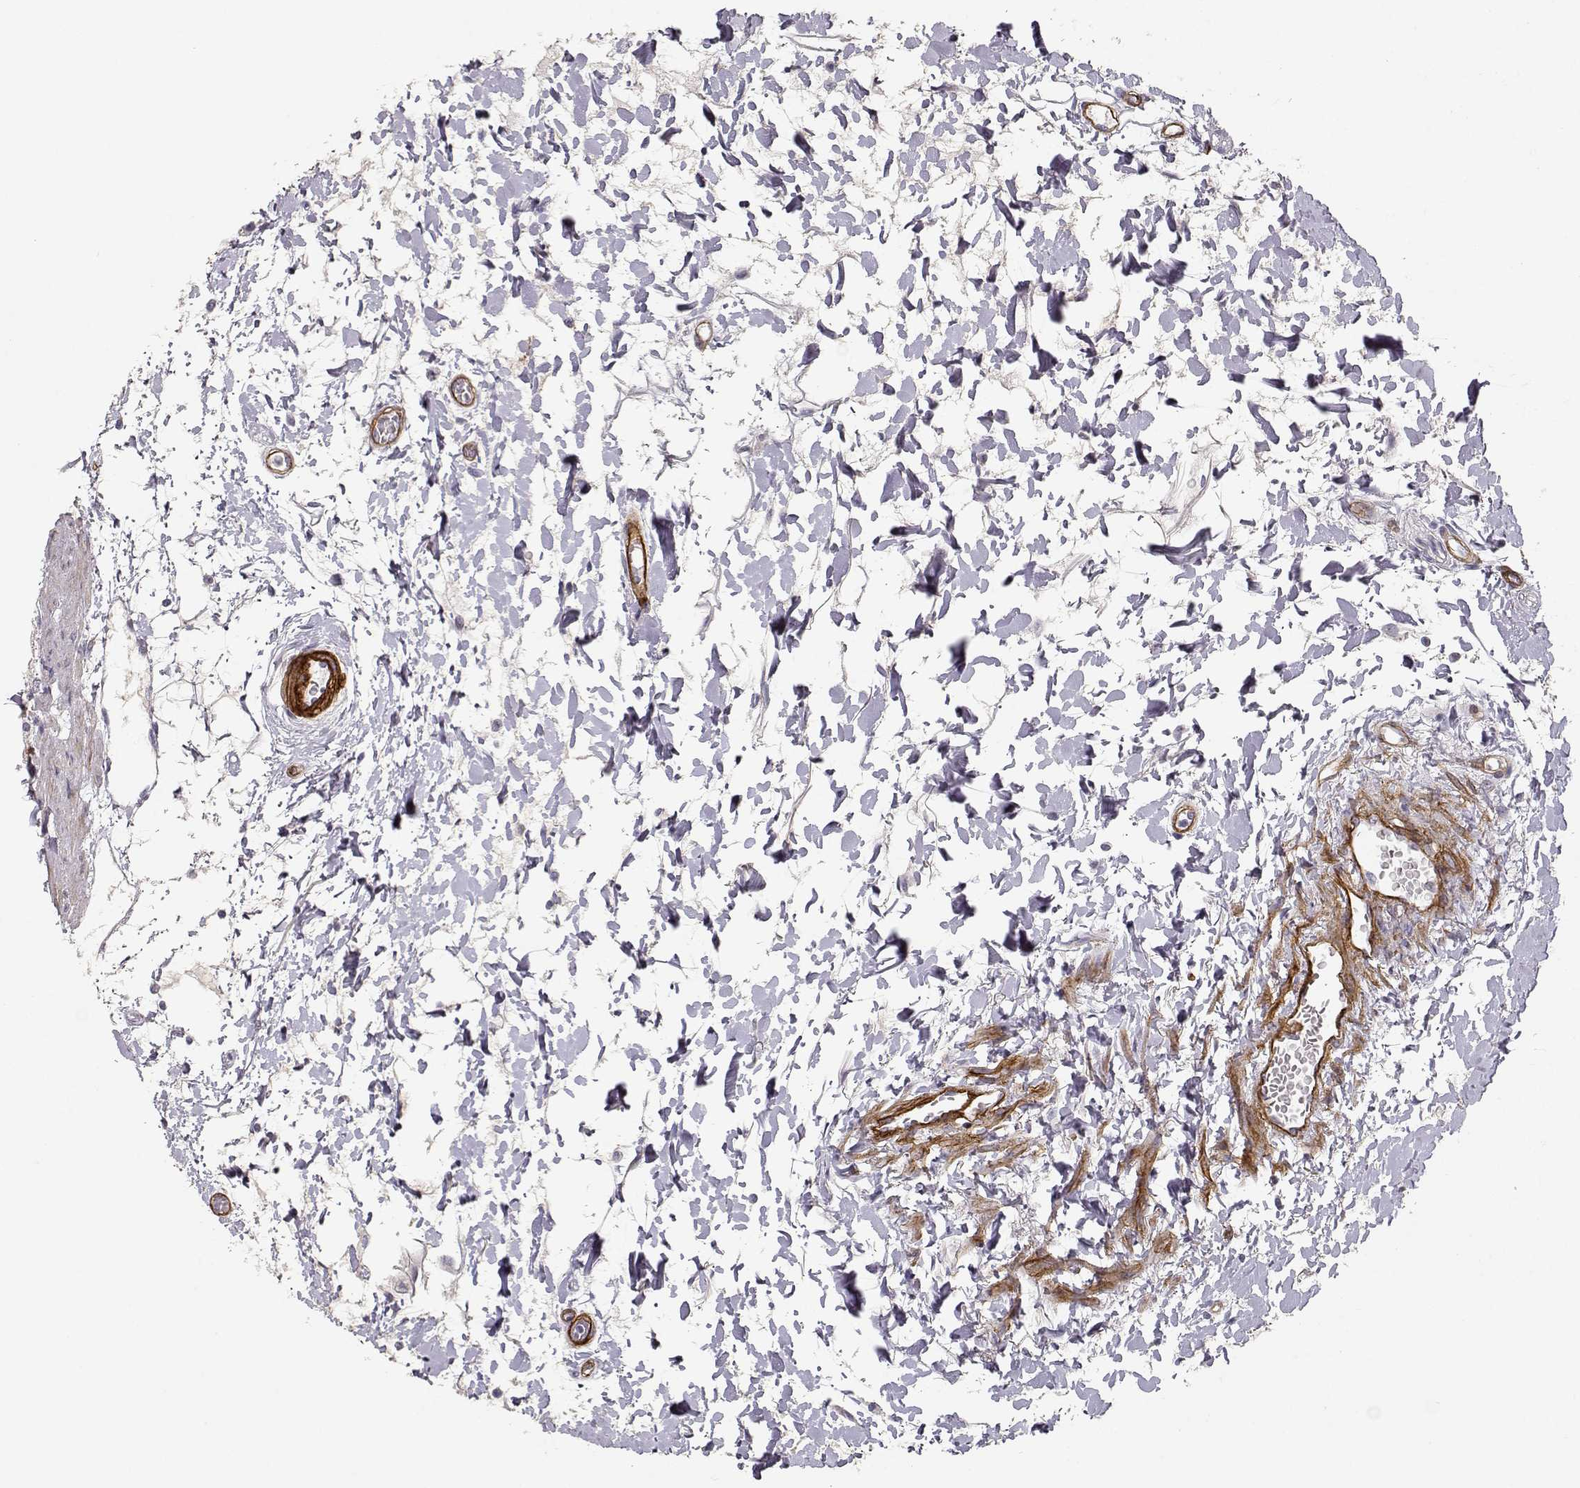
{"staining": {"intensity": "negative", "quantity": "none", "location": "none"}, "tissue": "stomach", "cell_type": "Glandular cells", "image_type": "normal", "snomed": [{"axis": "morphology", "description": "Normal tissue, NOS"}, {"axis": "topography", "description": "Stomach"}], "caption": "A histopathology image of human stomach is negative for staining in glandular cells. (DAB immunohistochemistry, high magnification).", "gene": "LAMA5", "patient": {"sex": "male", "age": 54}}